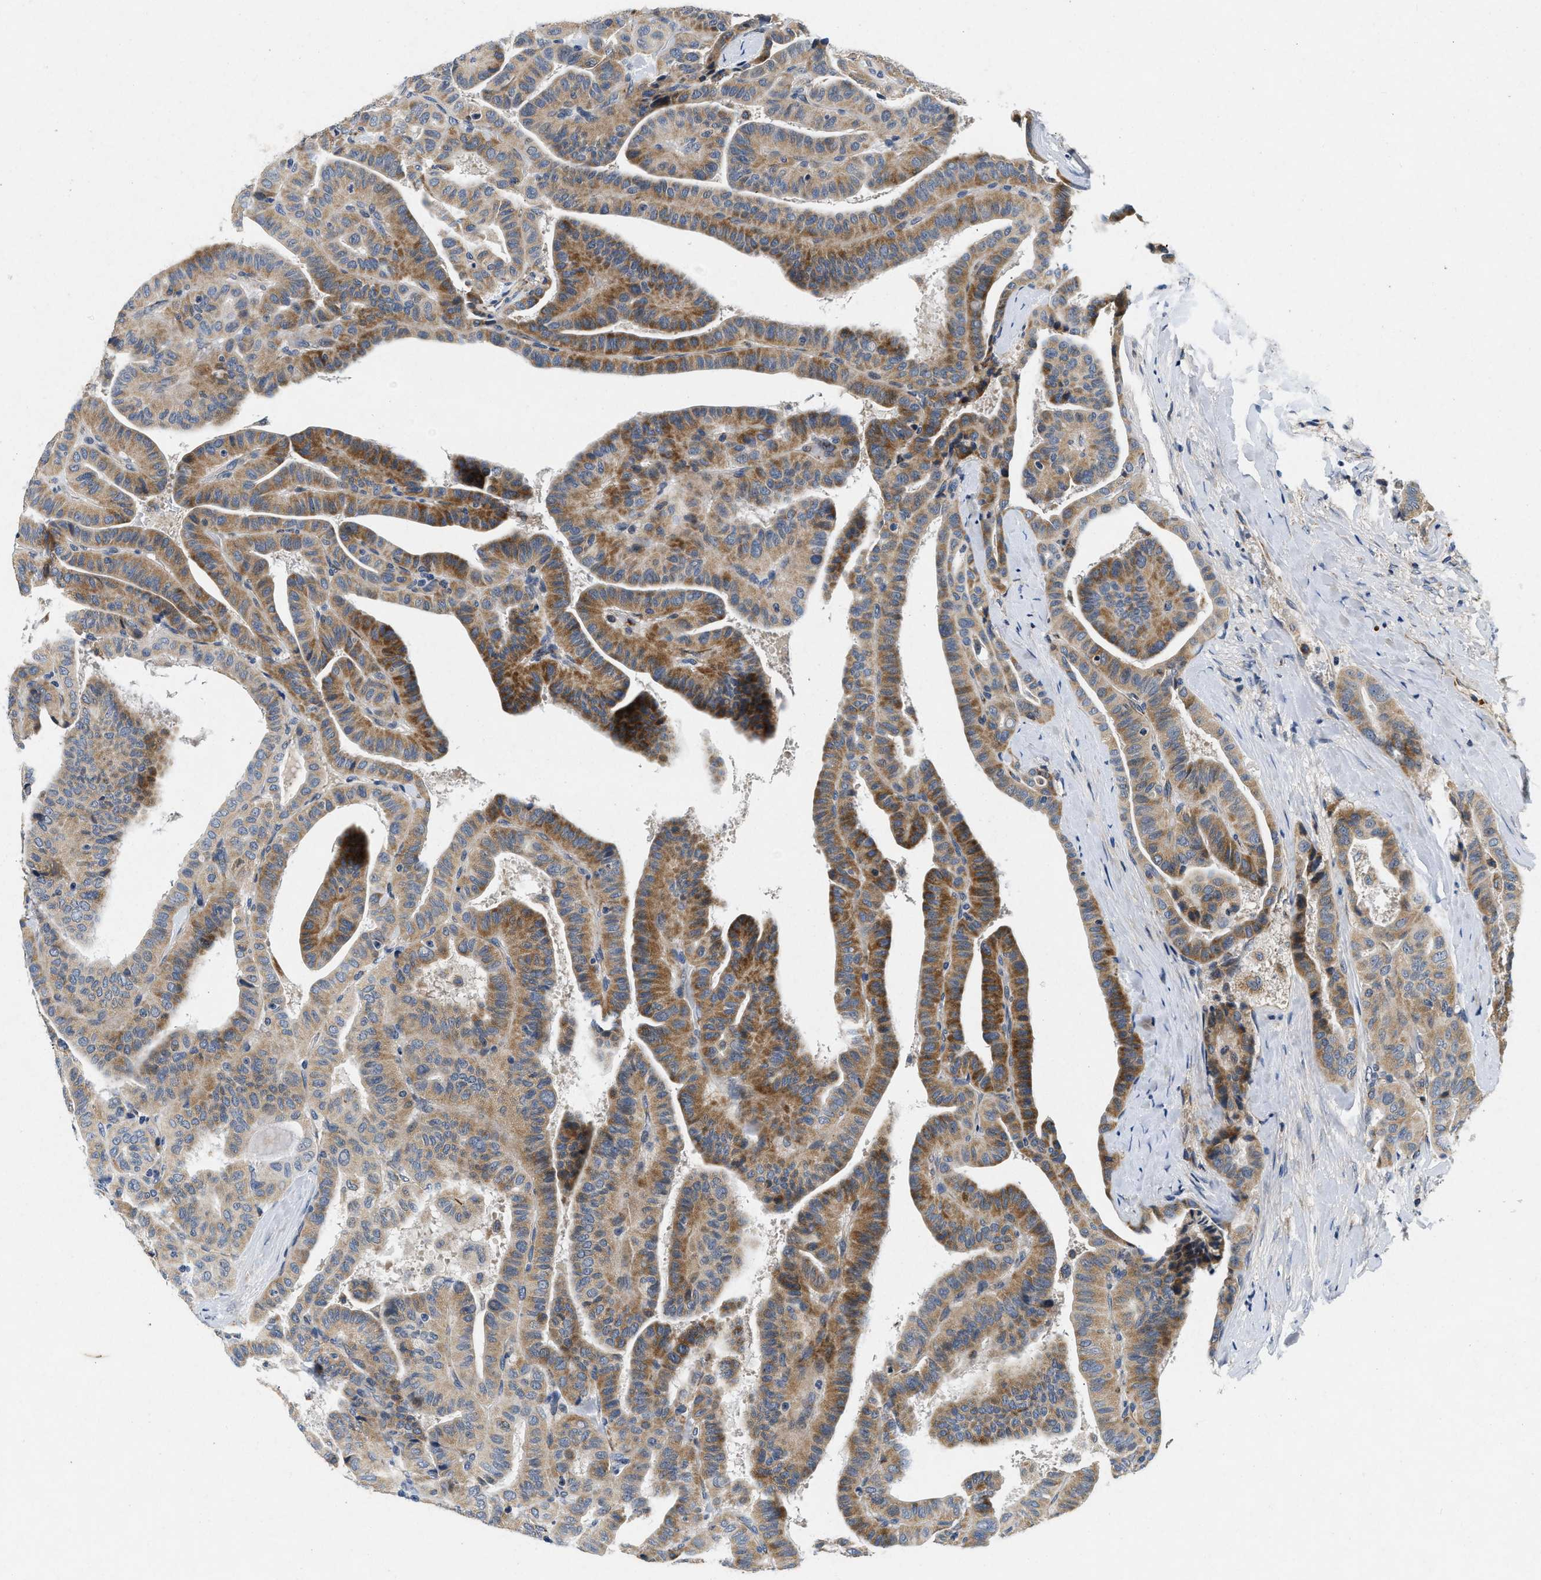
{"staining": {"intensity": "moderate", "quantity": ">75%", "location": "cytoplasmic/membranous"}, "tissue": "thyroid cancer", "cell_type": "Tumor cells", "image_type": "cancer", "snomed": [{"axis": "morphology", "description": "Papillary adenocarcinoma, NOS"}, {"axis": "topography", "description": "Thyroid gland"}], "caption": "DAB immunohistochemical staining of human thyroid papillary adenocarcinoma exhibits moderate cytoplasmic/membranous protein staining in approximately >75% of tumor cells.", "gene": "PDP1", "patient": {"sex": "male", "age": 77}}